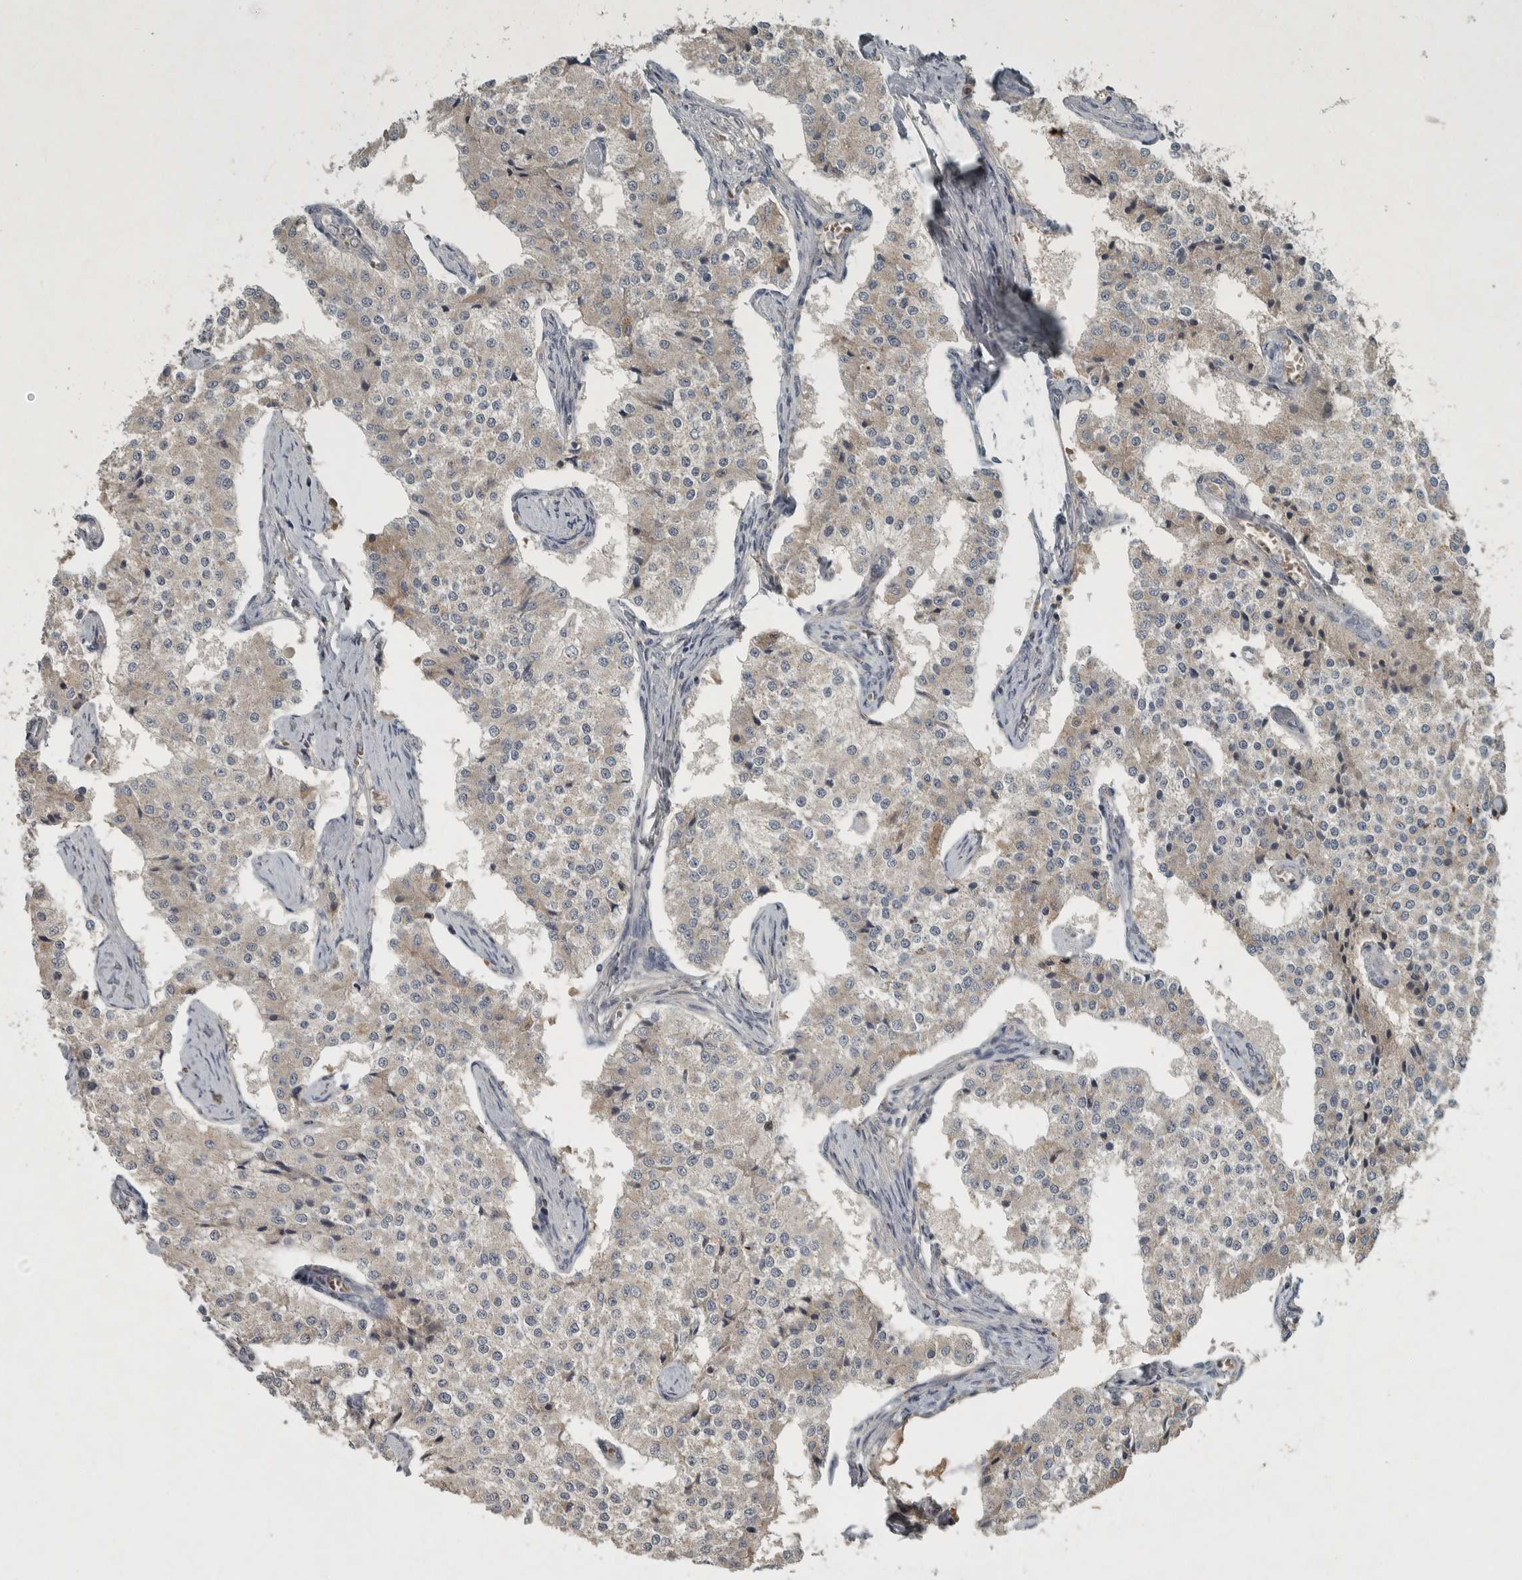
{"staining": {"intensity": "weak", "quantity": "25%-75%", "location": "cytoplasmic/membranous"}, "tissue": "carcinoid", "cell_type": "Tumor cells", "image_type": "cancer", "snomed": [{"axis": "morphology", "description": "Carcinoid, malignant, NOS"}, {"axis": "topography", "description": "Colon"}], "caption": "Immunohistochemical staining of malignant carcinoid demonstrates low levels of weak cytoplasmic/membranous protein expression in about 25%-75% of tumor cells. (Brightfield microscopy of DAB IHC at high magnification).", "gene": "CLCN2", "patient": {"sex": "female", "age": 52}}